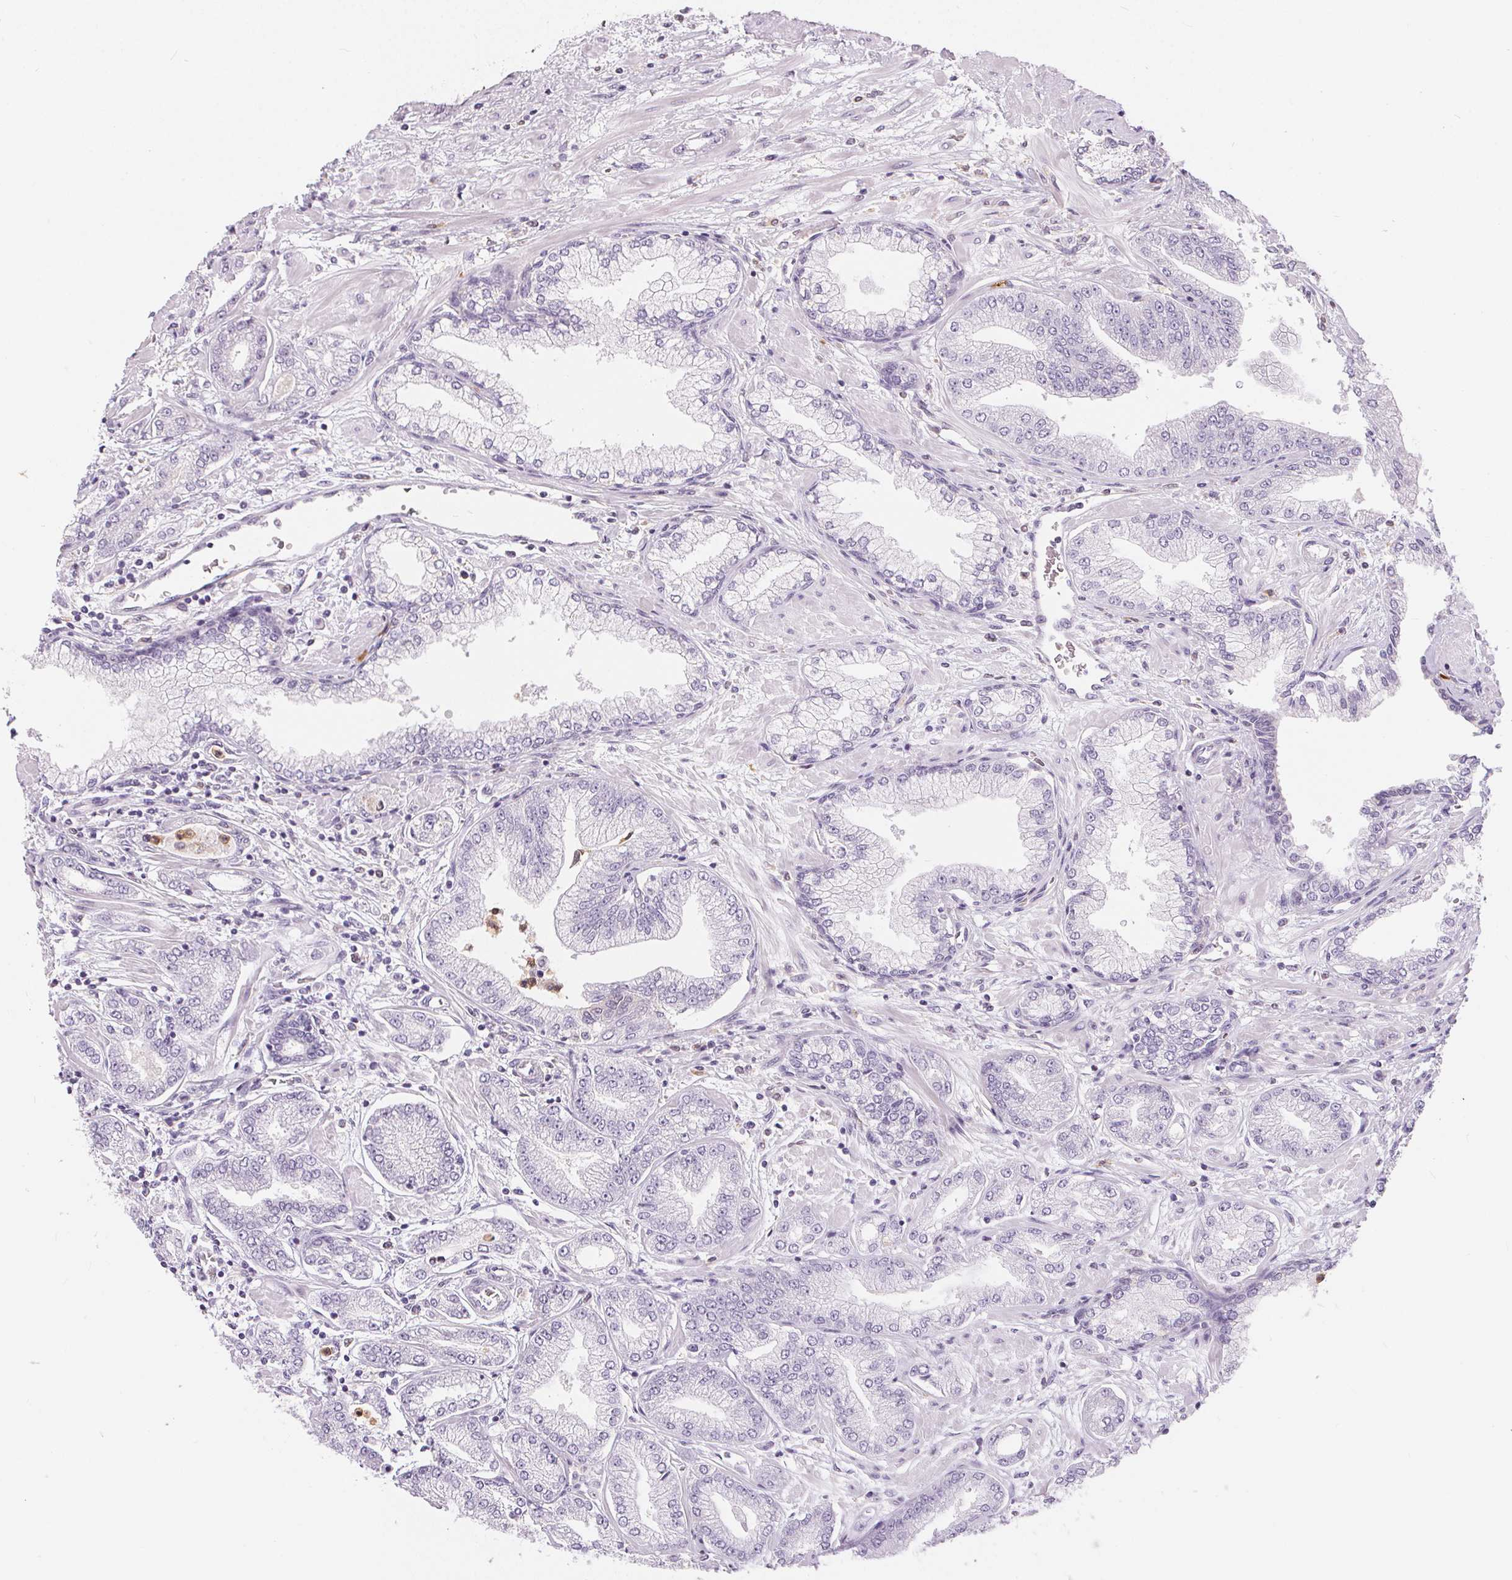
{"staining": {"intensity": "negative", "quantity": "none", "location": "none"}, "tissue": "prostate cancer", "cell_type": "Tumor cells", "image_type": "cancer", "snomed": [{"axis": "morphology", "description": "Adenocarcinoma, Low grade"}, {"axis": "topography", "description": "Prostate"}], "caption": "DAB (3,3'-diaminobenzidine) immunohistochemical staining of human prostate cancer exhibits no significant positivity in tumor cells. (DAB IHC visualized using brightfield microscopy, high magnification).", "gene": "SERPINB1", "patient": {"sex": "male", "age": 55}}